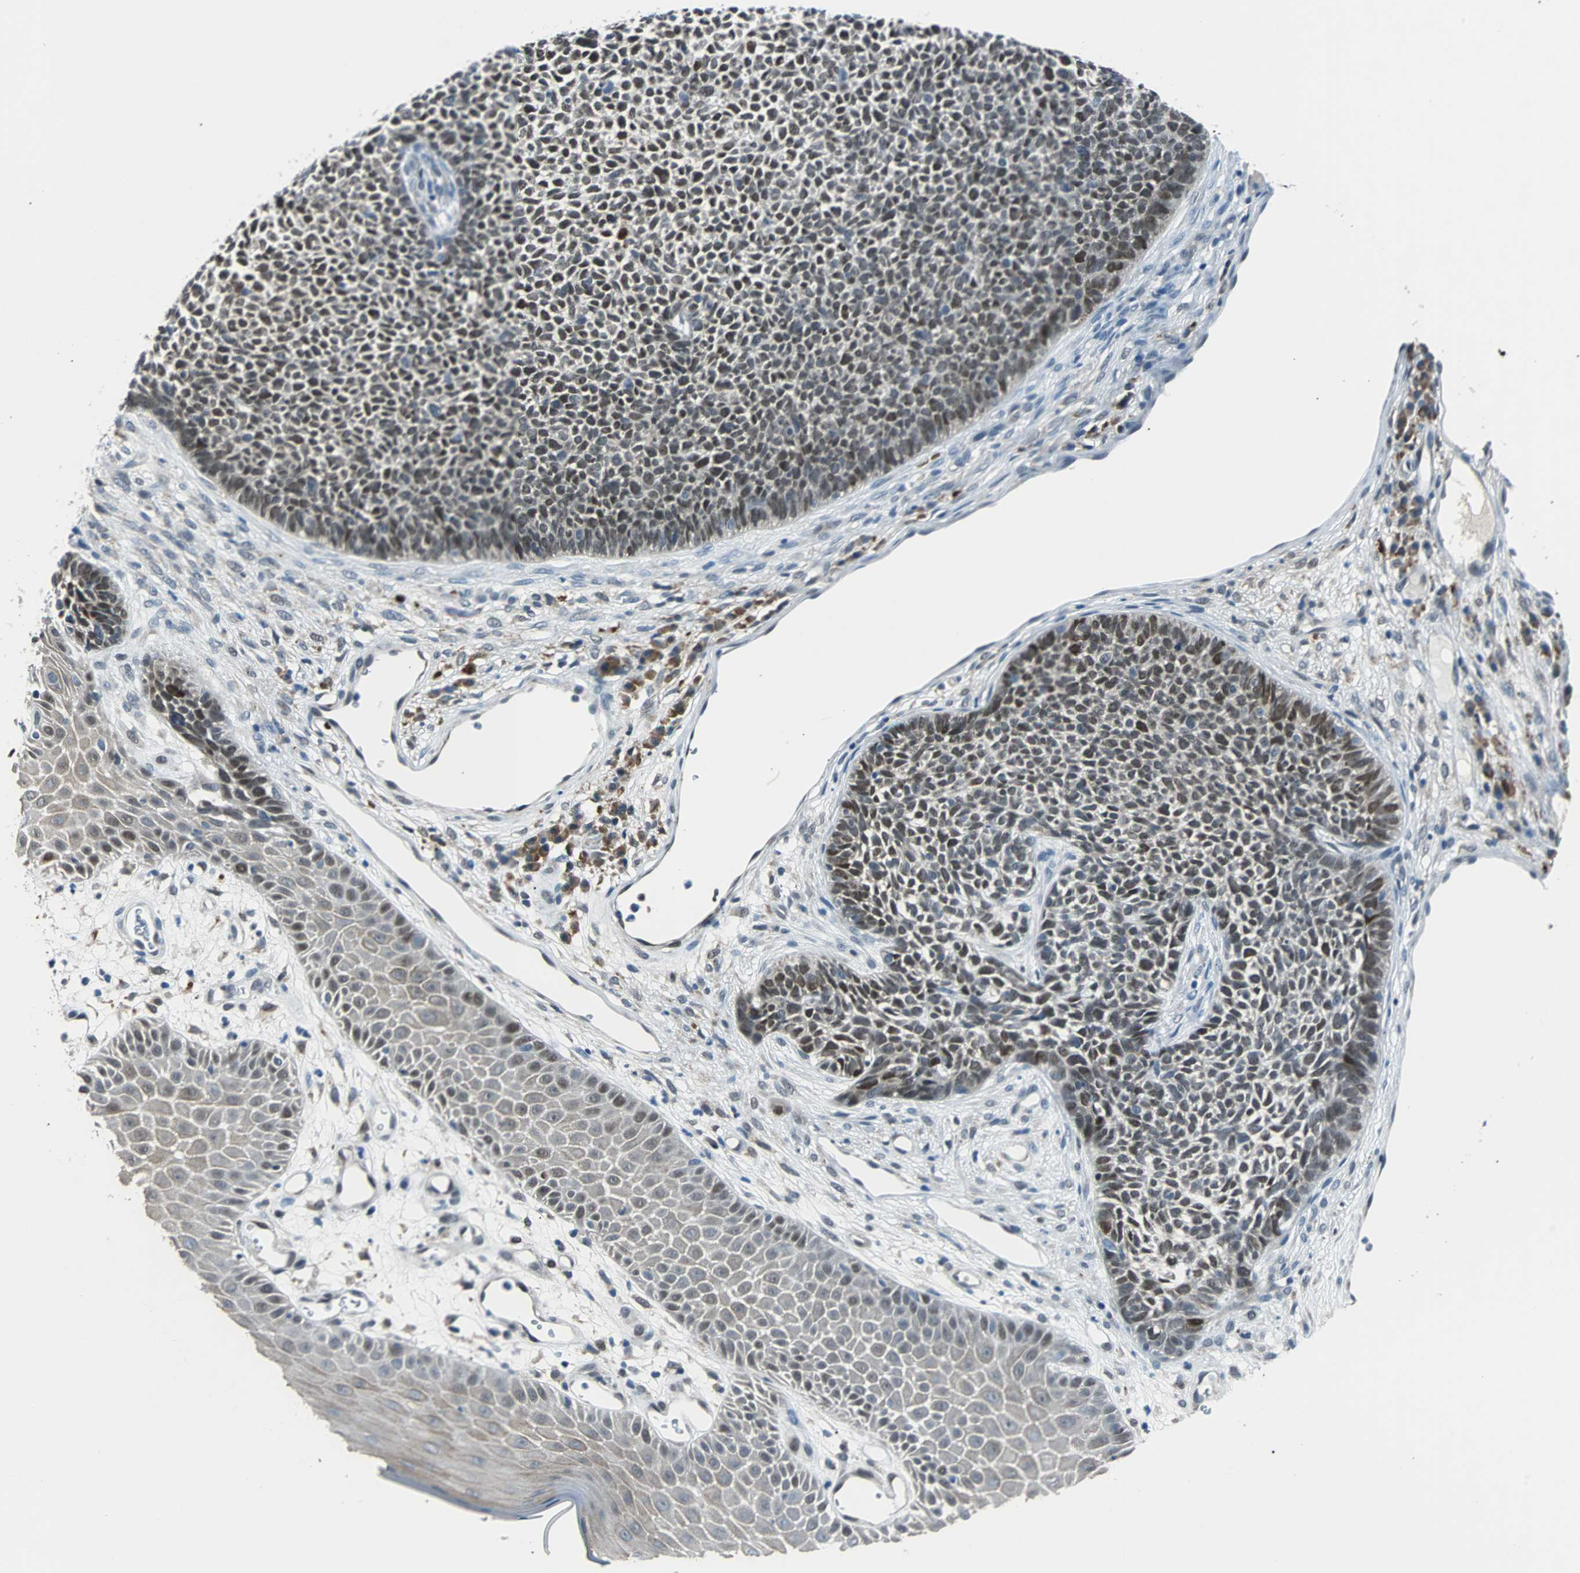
{"staining": {"intensity": "moderate", "quantity": ">75%", "location": "nuclear"}, "tissue": "skin cancer", "cell_type": "Tumor cells", "image_type": "cancer", "snomed": [{"axis": "morphology", "description": "Basal cell carcinoma"}, {"axis": "topography", "description": "Skin"}], "caption": "Basal cell carcinoma (skin) stained for a protein (brown) demonstrates moderate nuclear positive staining in approximately >75% of tumor cells.", "gene": "USP28", "patient": {"sex": "female", "age": 84}}